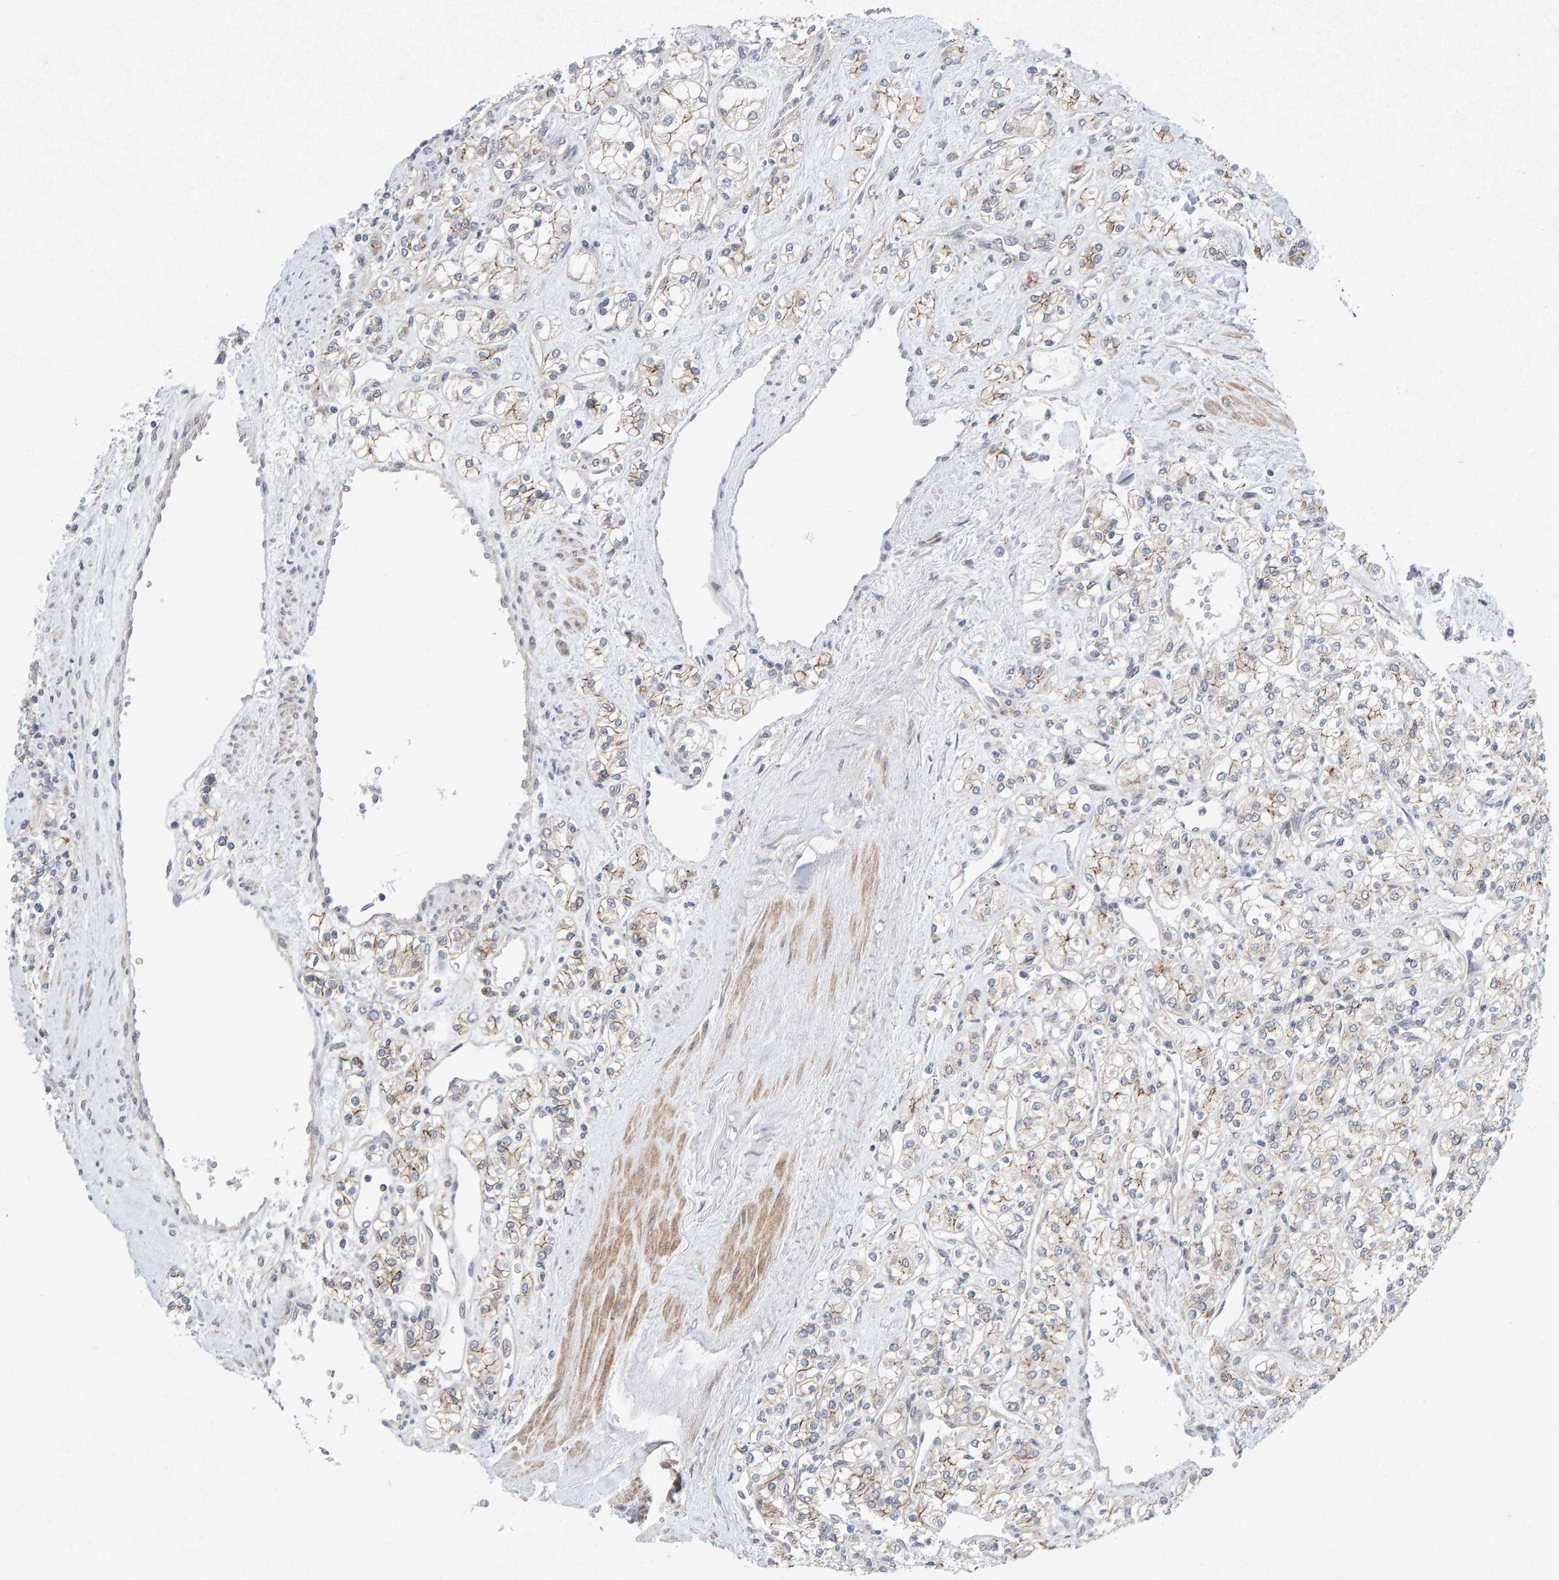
{"staining": {"intensity": "weak", "quantity": ">75%", "location": "cytoplasmic/membranous"}, "tissue": "renal cancer", "cell_type": "Tumor cells", "image_type": "cancer", "snomed": [{"axis": "morphology", "description": "Adenocarcinoma, NOS"}, {"axis": "topography", "description": "Kidney"}], "caption": "An image of human renal cancer (adenocarcinoma) stained for a protein exhibits weak cytoplasmic/membranous brown staining in tumor cells.", "gene": "CDH2", "patient": {"sex": "male", "age": 77}}